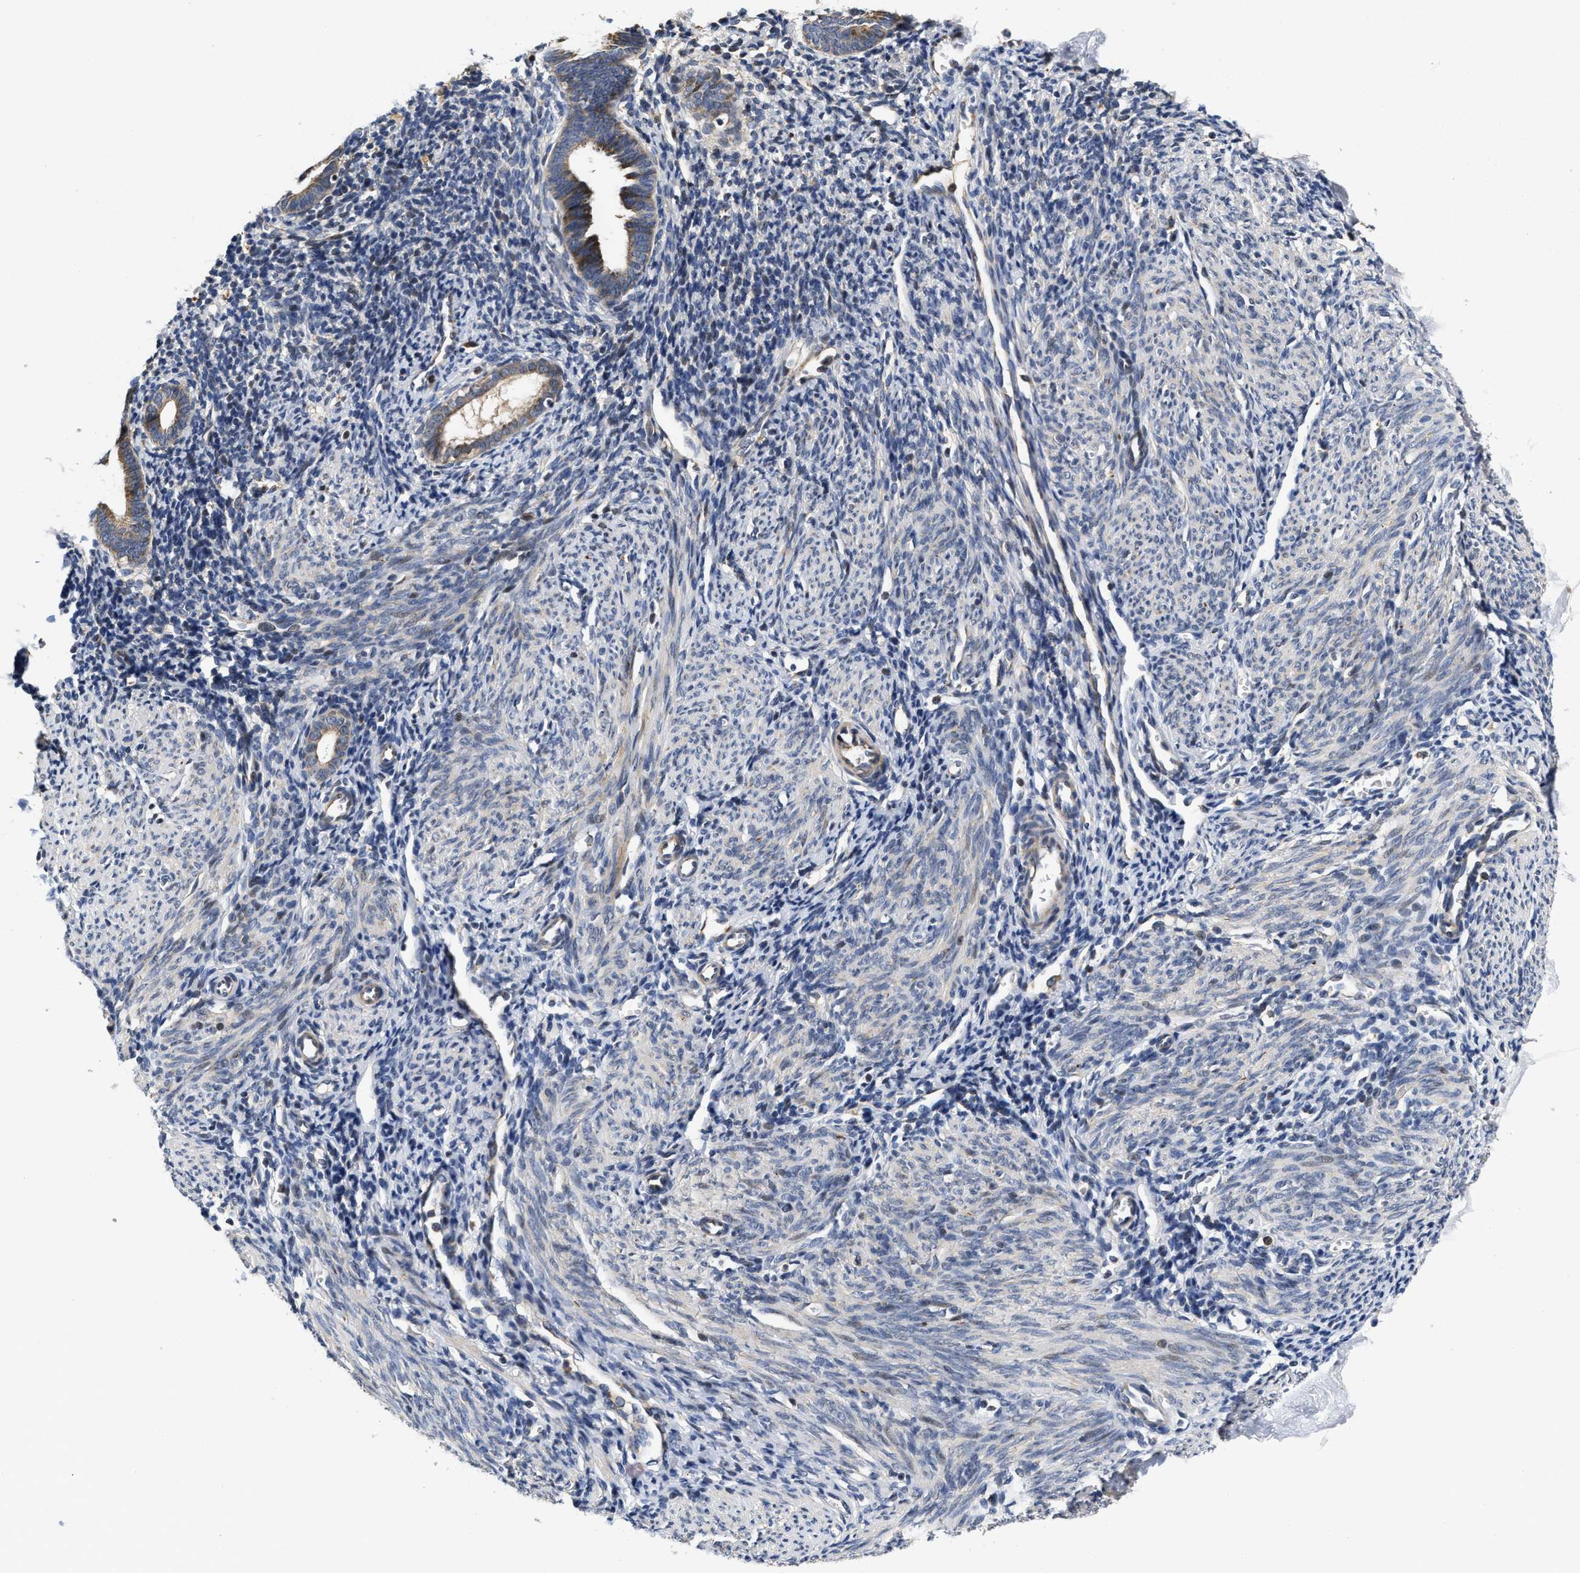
{"staining": {"intensity": "weak", "quantity": "<25%", "location": "cytoplasmic/membranous"}, "tissue": "endometrium", "cell_type": "Cells in endometrial stroma", "image_type": "normal", "snomed": [{"axis": "morphology", "description": "Normal tissue, NOS"}, {"axis": "morphology", "description": "Adenocarcinoma, NOS"}, {"axis": "topography", "description": "Endometrium"}], "caption": "Immunohistochemistry (IHC) image of normal endometrium: endometrium stained with DAB exhibits no significant protein positivity in cells in endometrial stroma. (DAB IHC, high magnification).", "gene": "SCYL2", "patient": {"sex": "female", "age": 57}}